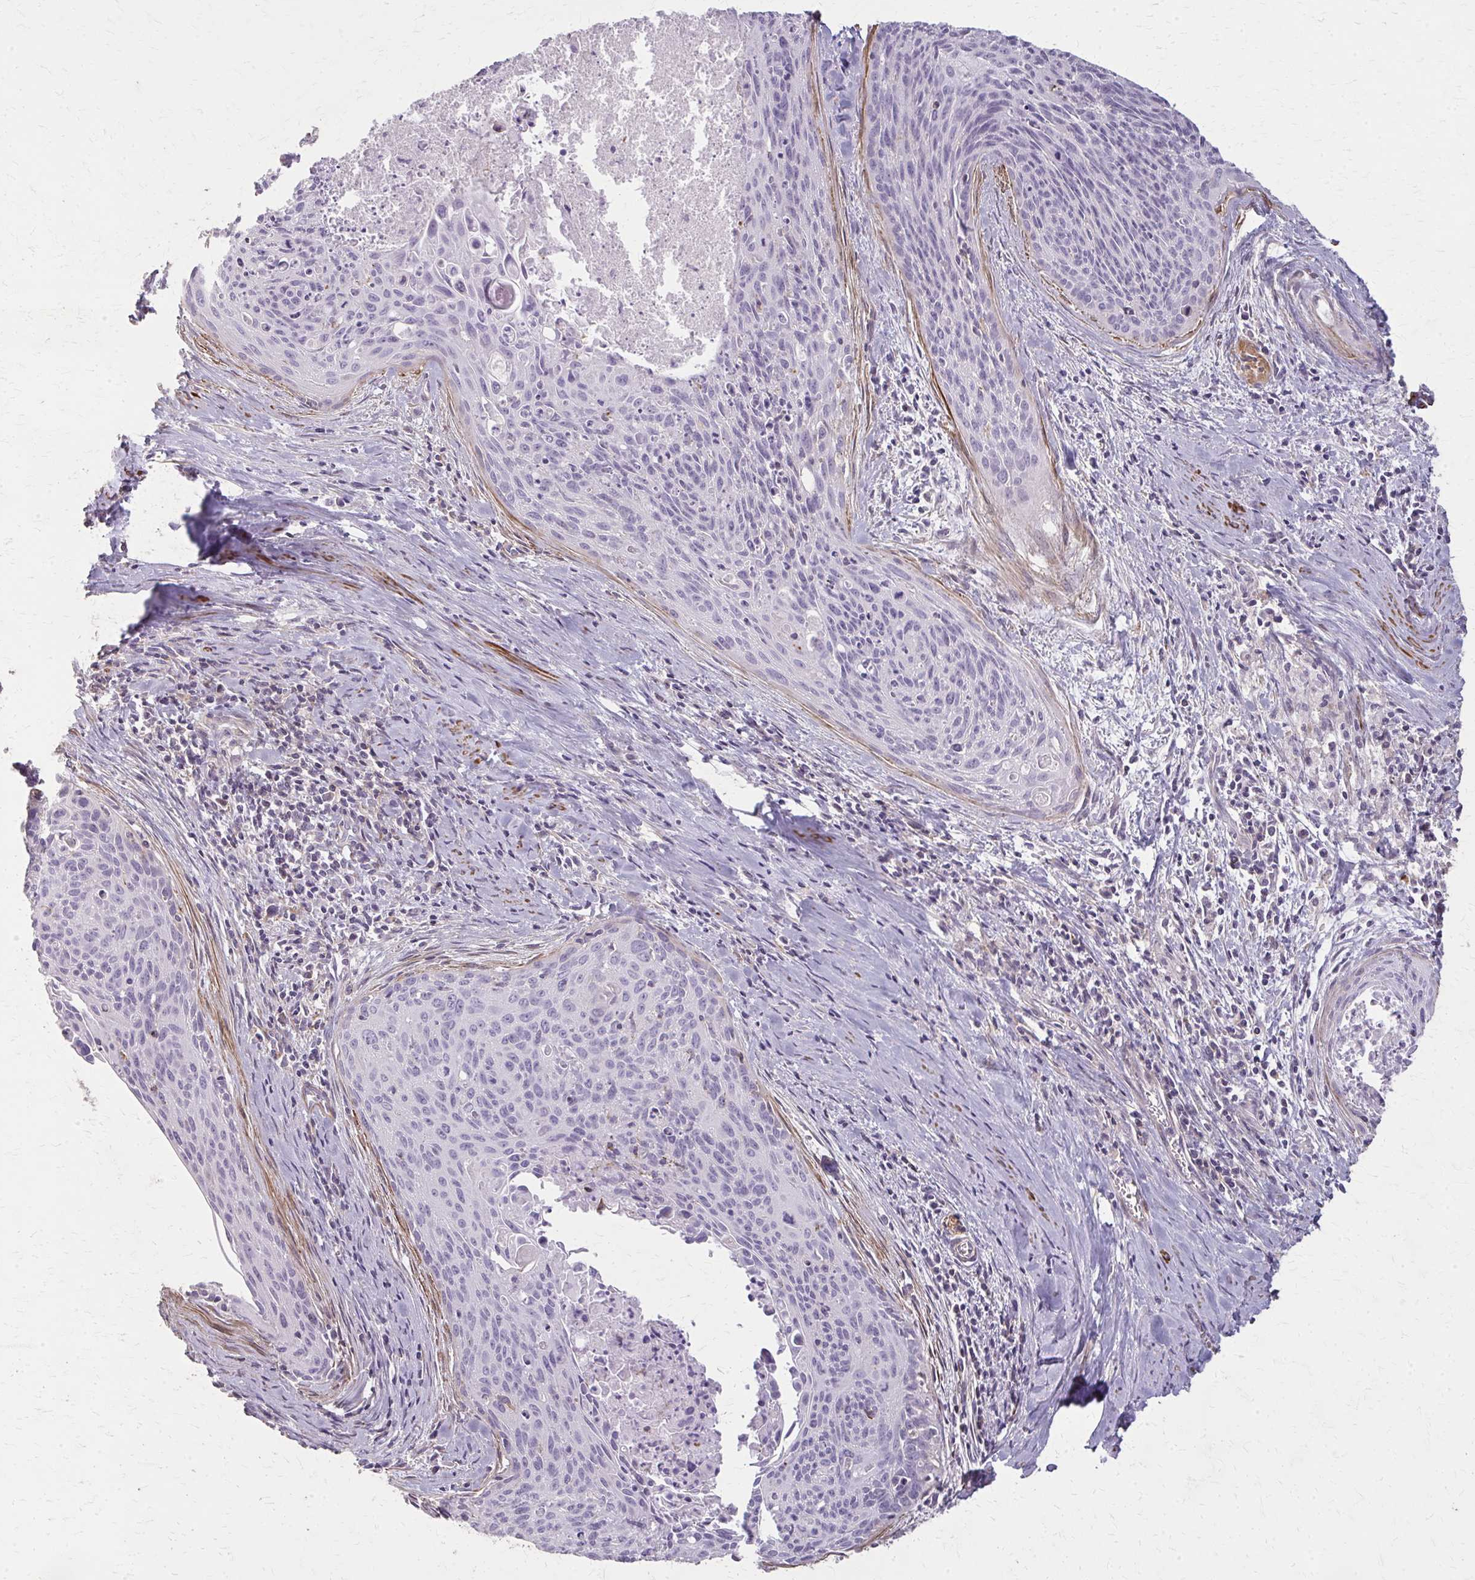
{"staining": {"intensity": "negative", "quantity": "none", "location": "none"}, "tissue": "cervical cancer", "cell_type": "Tumor cells", "image_type": "cancer", "snomed": [{"axis": "morphology", "description": "Squamous cell carcinoma, NOS"}, {"axis": "topography", "description": "Cervix"}], "caption": "Photomicrograph shows no significant protein staining in tumor cells of cervical cancer.", "gene": "TENM4", "patient": {"sex": "female", "age": 55}}